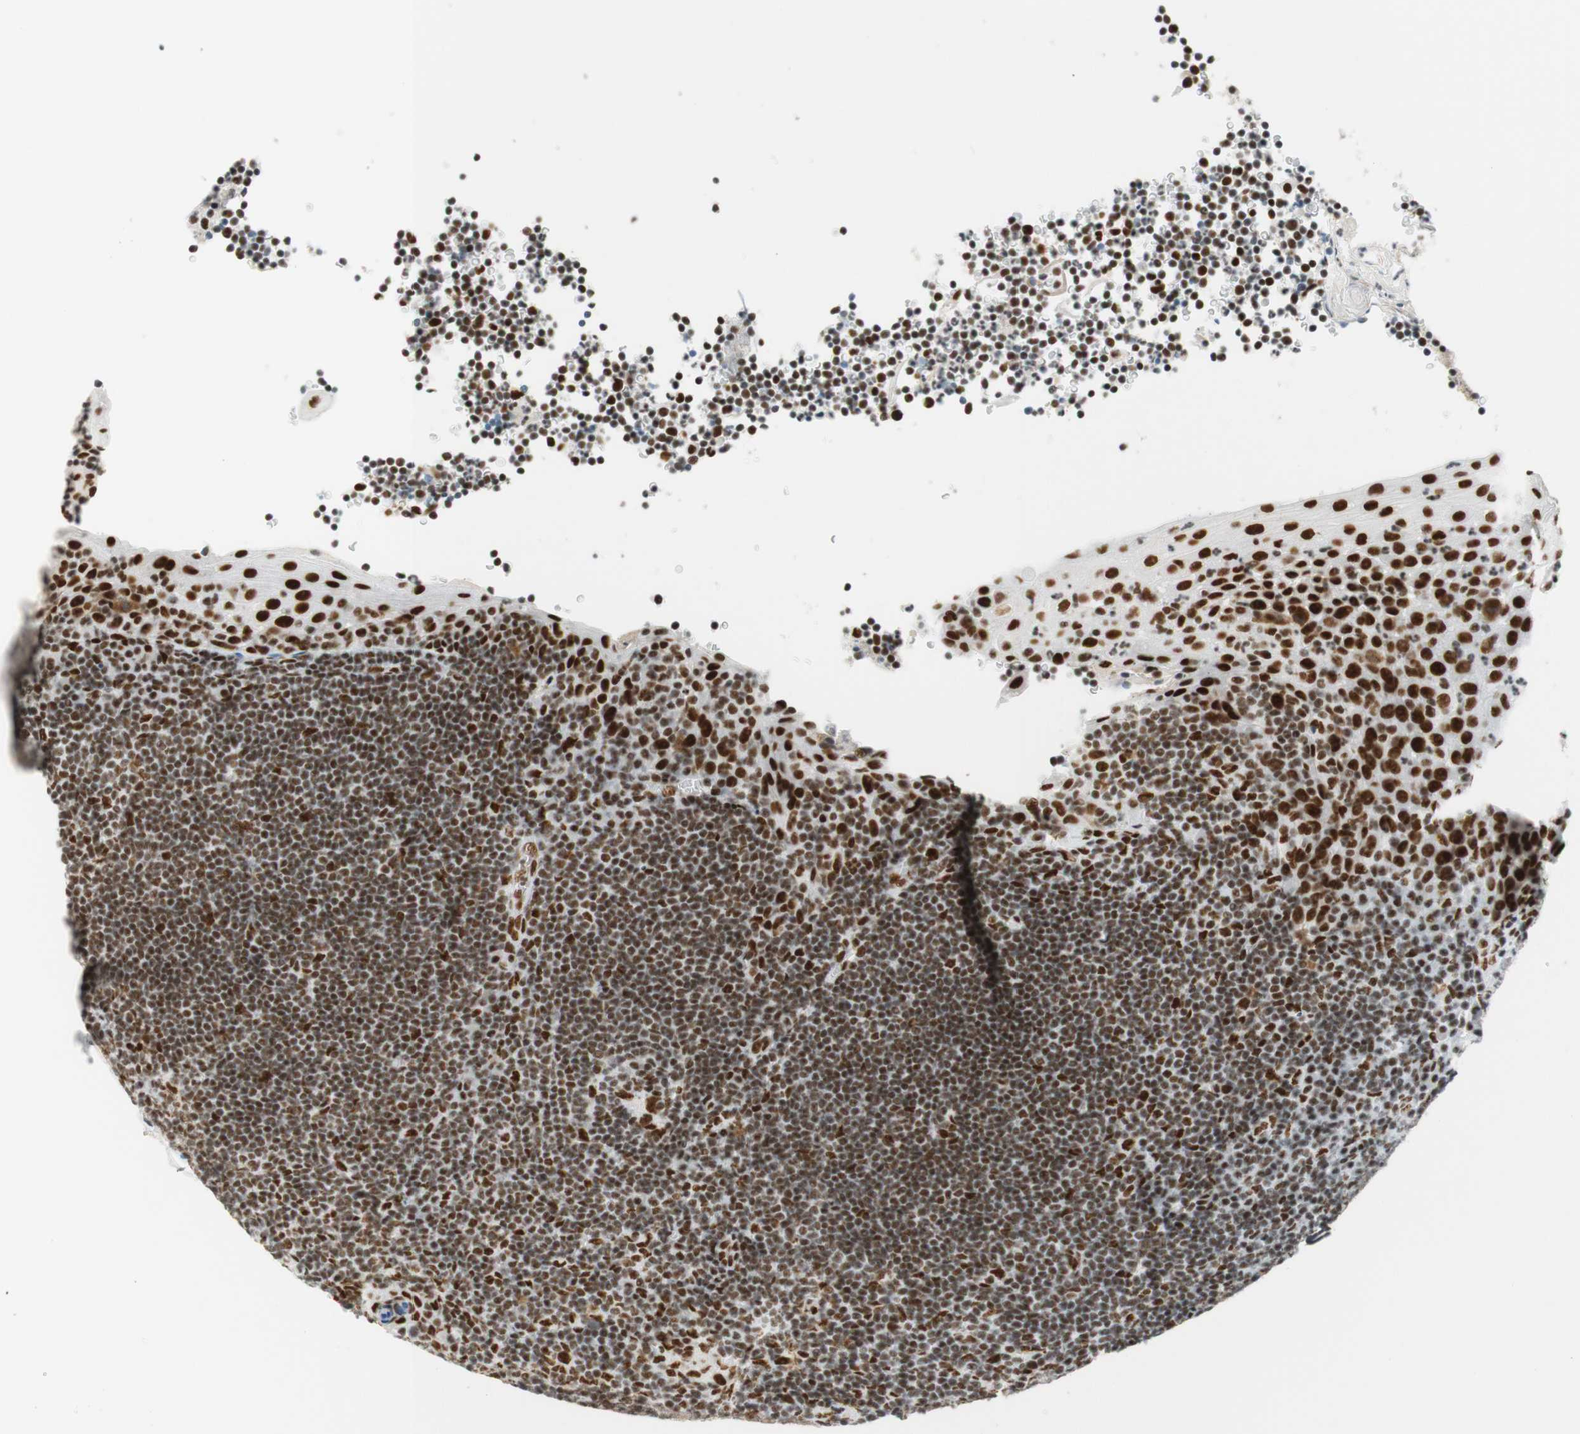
{"staining": {"intensity": "moderate", "quantity": ">75%", "location": "nuclear"}, "tissue": "tonsil", "cell_type": "Germinal center cells", "image_type": "normal", "snomed": [{"axis": "morphology", "description": "Normal tissue, NOS"}, {"axis": "topography", "description": "Tonsil"}], "caption": "Moderate nuclear protein staining is present in about >75% of germinal center cells in tonsil. (IHC, brightfield microscopy, high magnification).", "gene": "RNF20", "patient": {"sex": "male", "age": 37}}